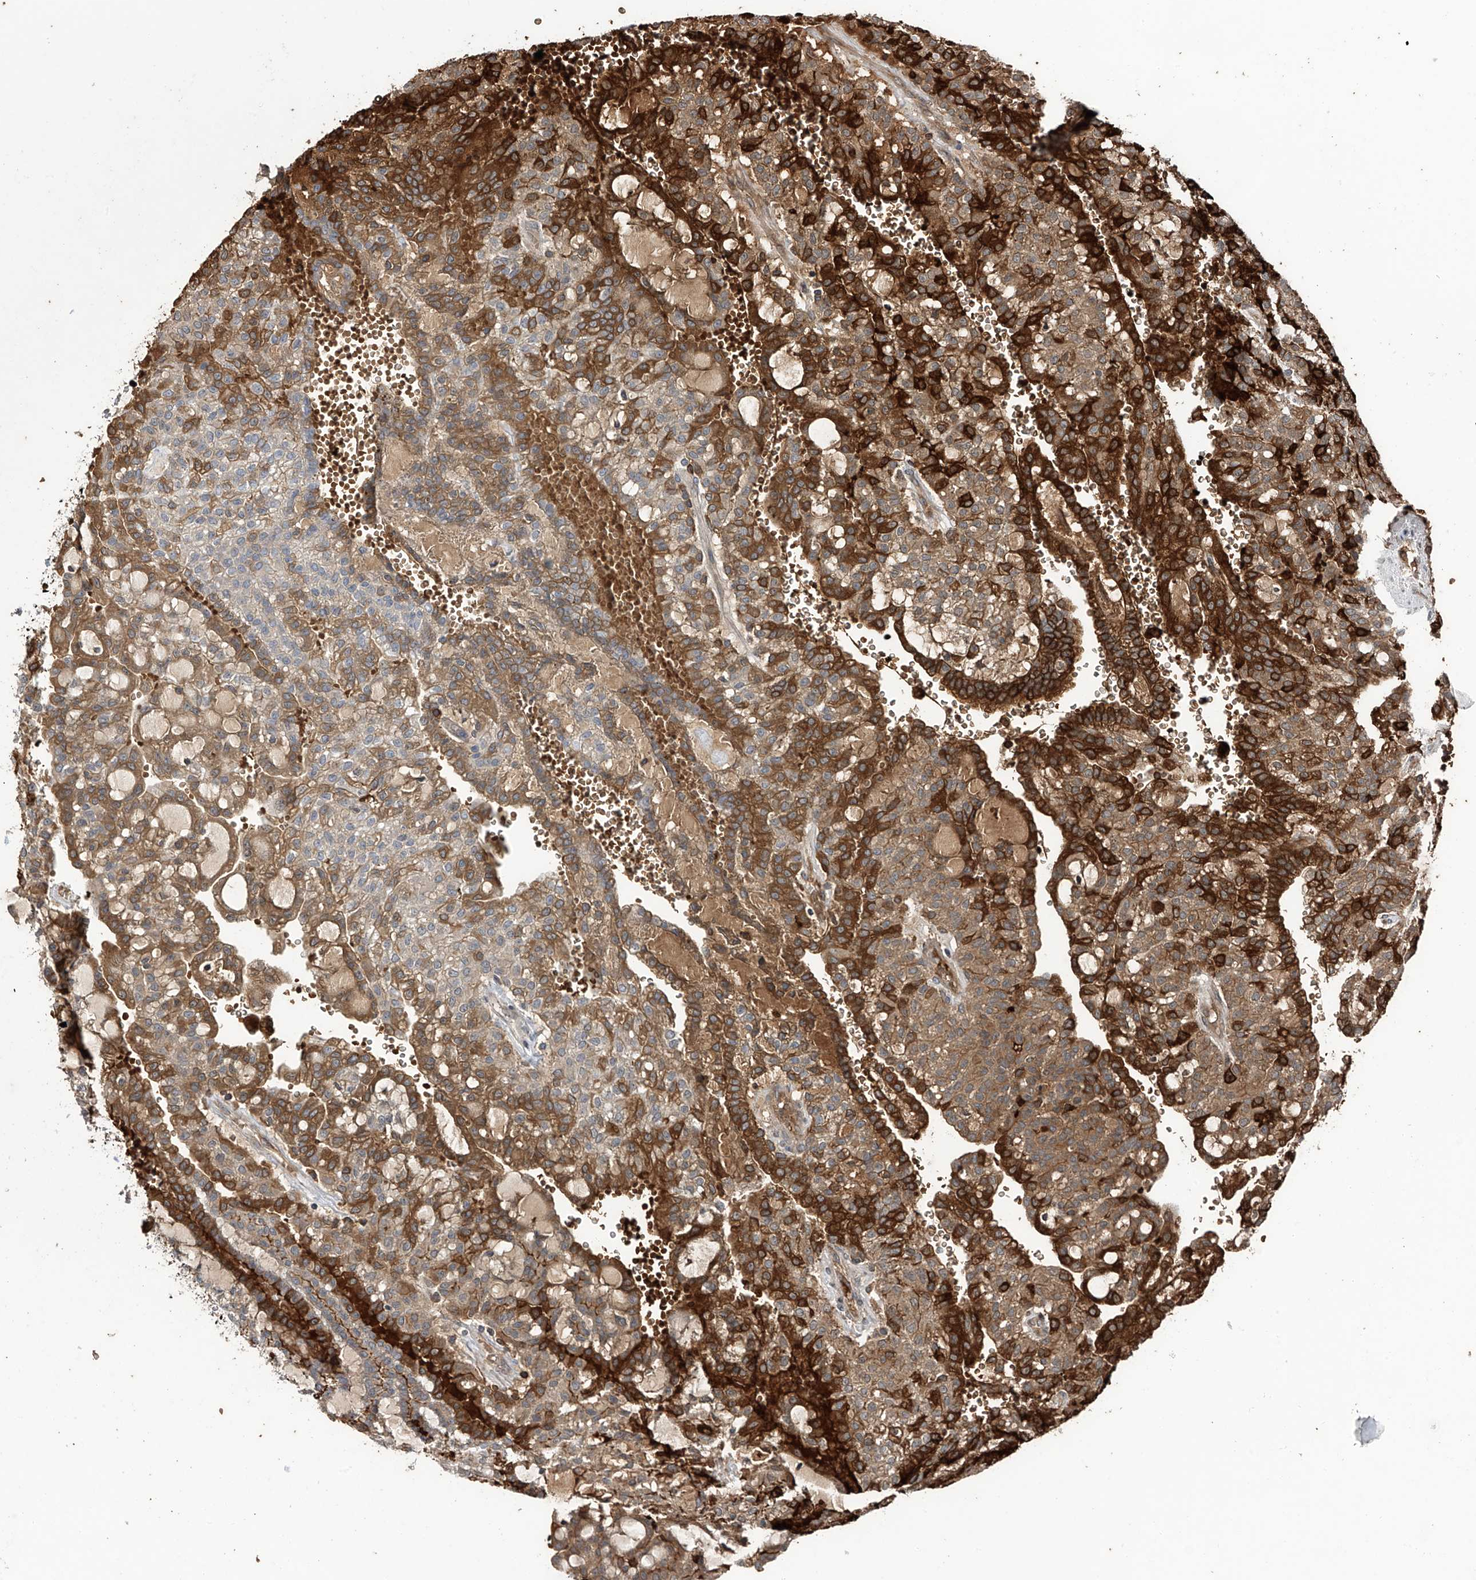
{"staining": {"intensity": "strong", "quantity": "25%-75%", "location": "cytoplasmic/membranous"}, "tissue": "renal cancer", "cell_type": "Tumor cells", "image_type": "cancer", "snomed": [{"axis": "morphology", "description": "Adenocarcinoma, NOS"}, {"axis": "topography", "description": "Kidney"}], "caption": "A high amount of strong cytoplasmic/membranous expression is appreciated in approximately 25%-75% of tumor cells in renal cancer tissue.", "gene": "ZDHHC9", "patient": {"sex": "male", "age": 63}}